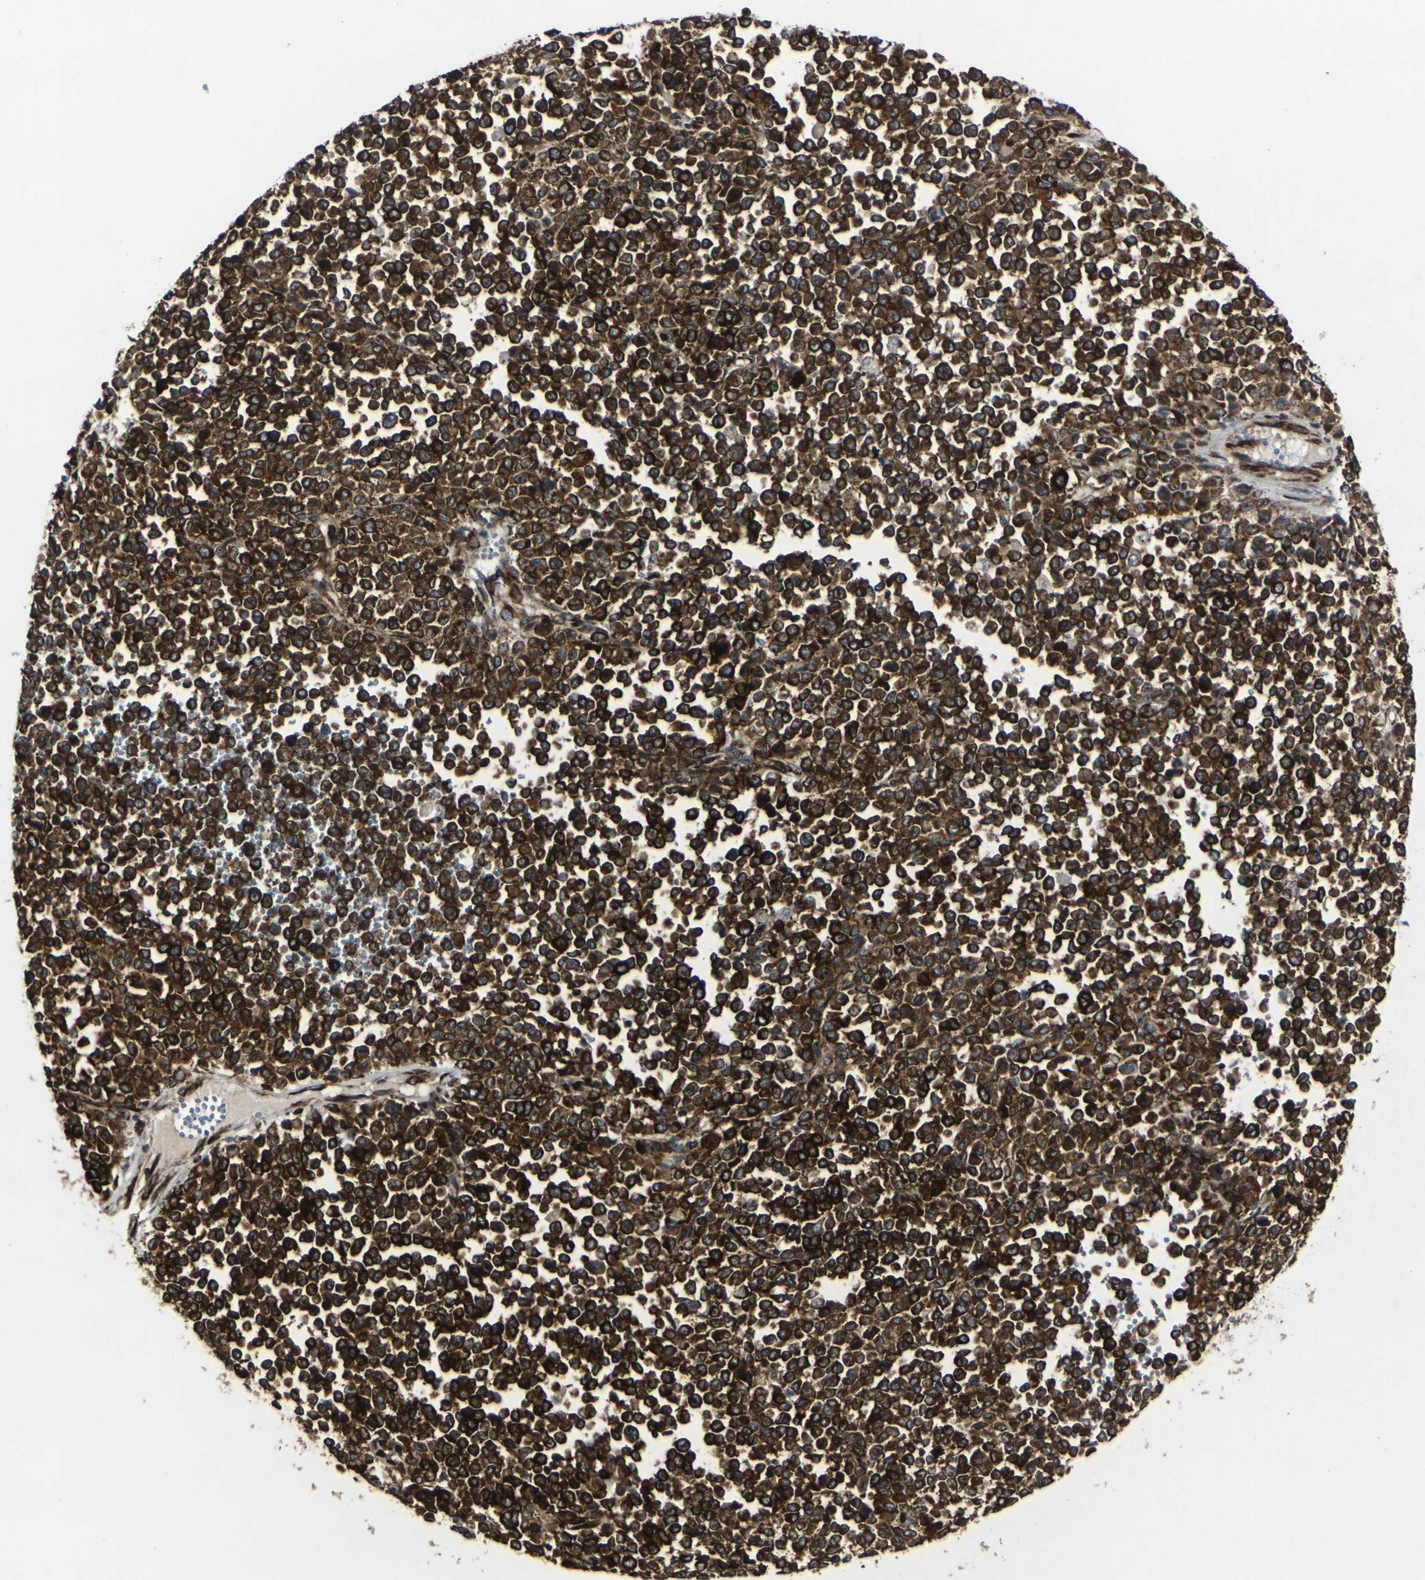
{"staining": {"intensity": "strong", "quantity": ">75%", "location": "cytoplasmic/membranous"}, "tissue": "melanoma", "cell_type": "Tumor cells", "image_type": "cancer", "snomed": [{"axis": "morphology", "description": "Malignant melanoma, Metastatic site"}, {"axis": "topography", "description": "Pancreas"}], "caption": "The image demonstrates immunohistochemical staining of melanoma. There is strong cytoplasmic/membranous positivity is seen in approximately >75% of tumor cells.", "gene": "MARCHF2", "patient": {"sex": "female", "age": 30}}